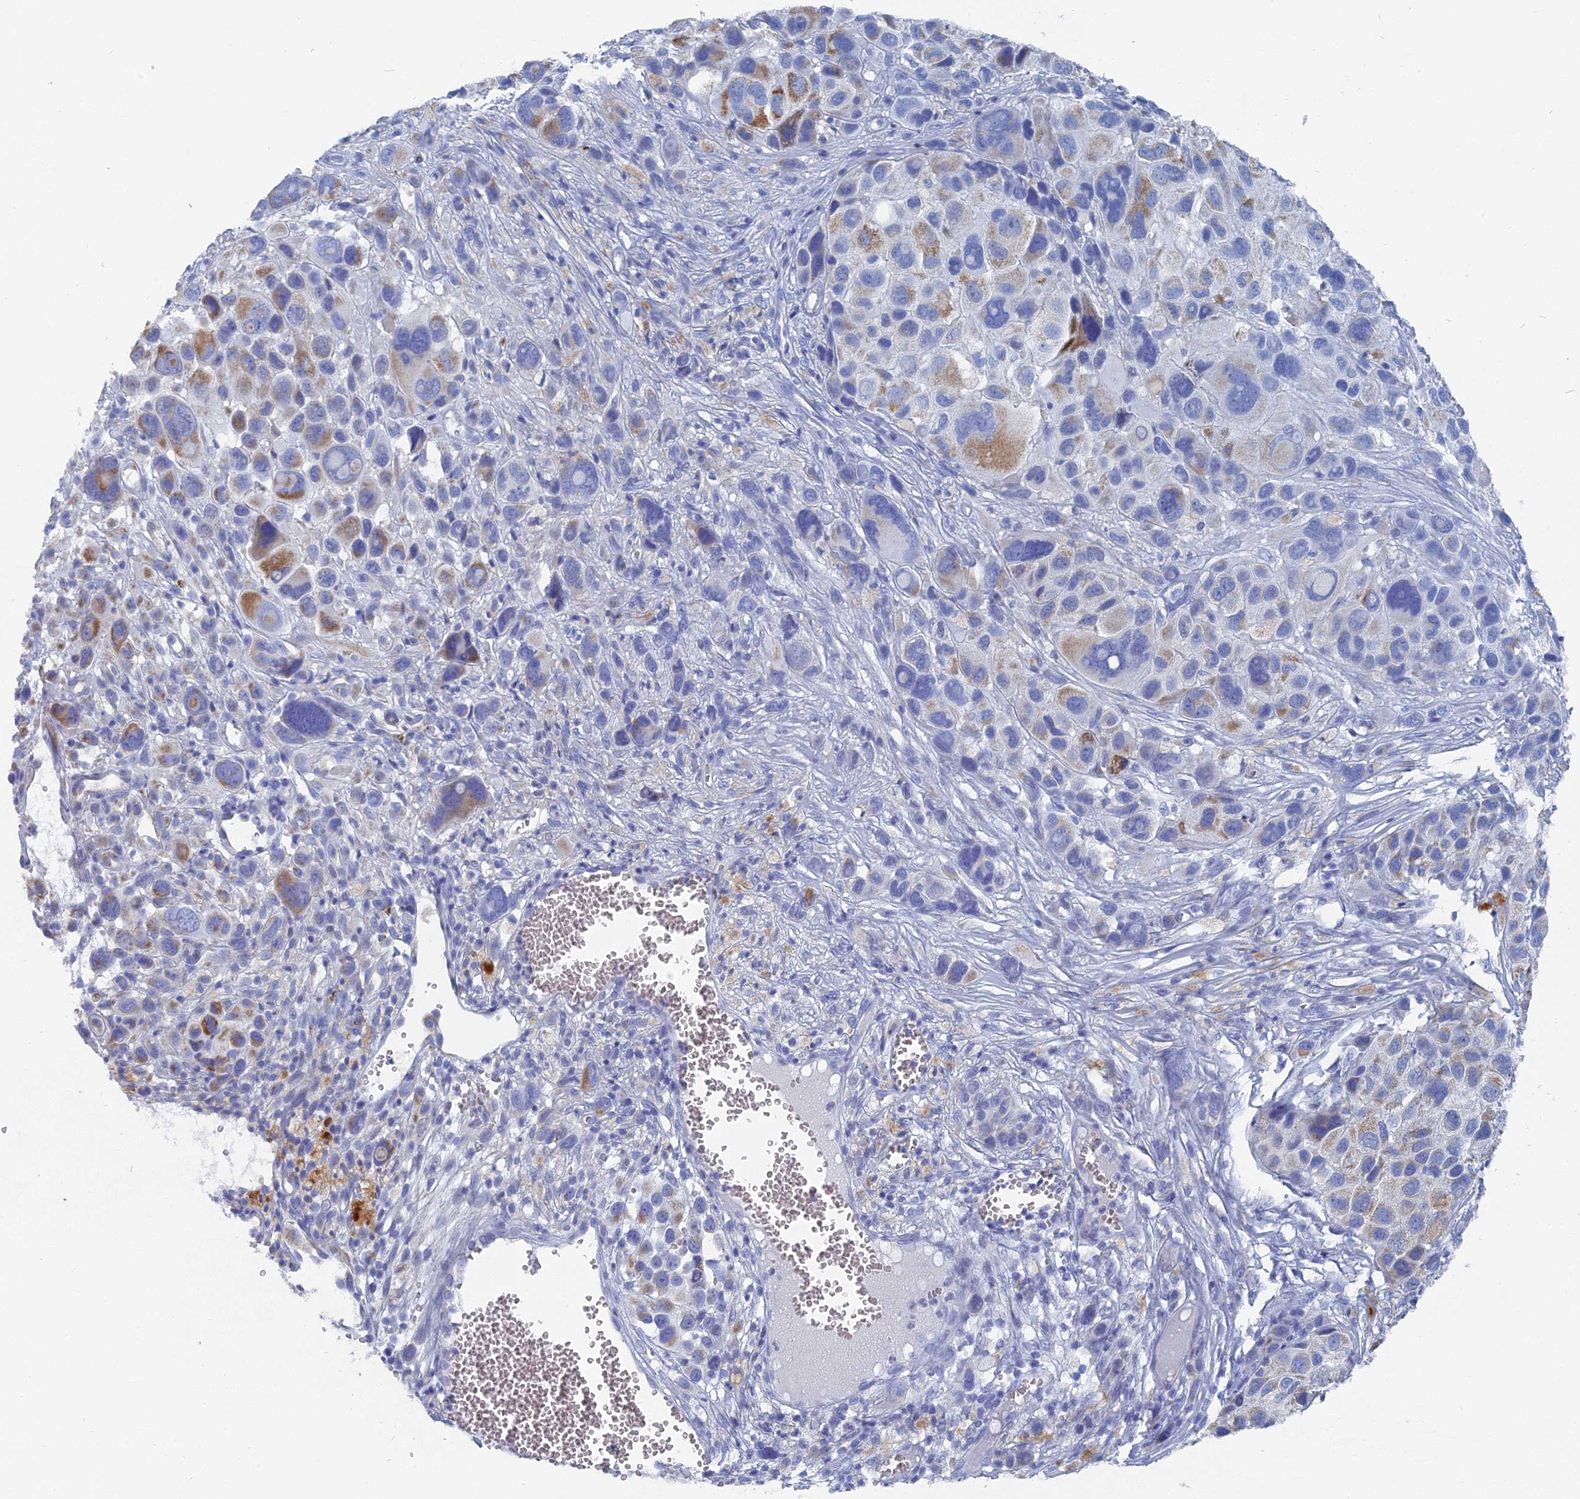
{"staining": {"intensity": "moderate", "quantity": "<25%", "location": "cytoplasmic/membranous"}, "tissue": "melanoma", "cell_type": "Tumor cells", "image_type": "cancer", "snomed": [{"axis": "morphology", "description": "Malignant melanoma, NOS"}, {"axis": "topography", "description": "Skin of trunk"}], "caption": "Protein staining of melanoma tissue demonstrates moderate cytoplasmic/membranous staining in about <25% of tumor cells.", "gene": "HIGD1A", "patient": {"sex": "male", "age": 71}}